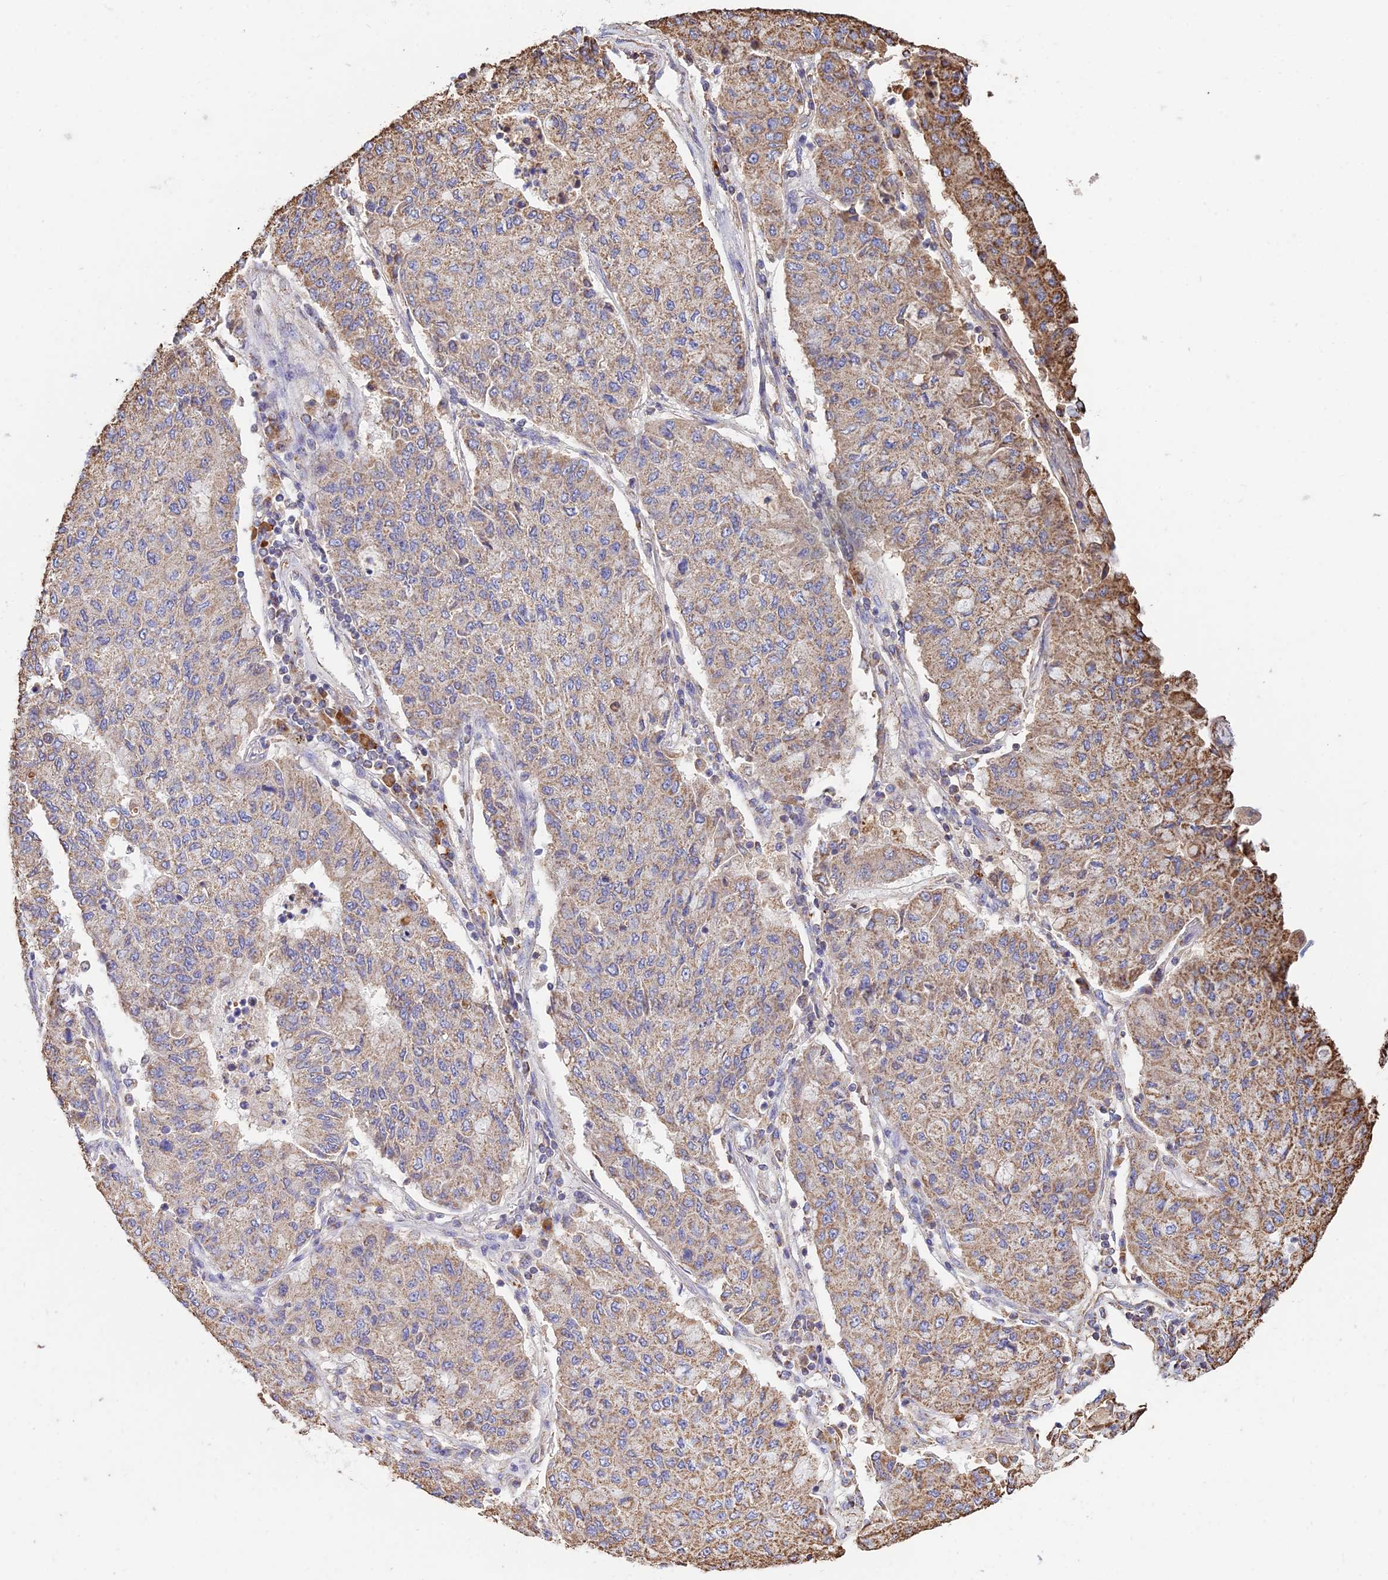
{"staining": {"intensity": "moderate", "quantity": ">75%", "location": "cytoplasmic/membranous"}, "tissue": "lung cancer", "cell_type": "Tumor cells", "image_type": "cancer", "snomed": [{"axis": "morphology", "description": "Squamous cell carcinoma, NOS"}, {"axis": "topography", "description": "Lung"}], "caption": "High-magnification brightfield microscopy of lung cancer stained with DAB (brown) and counterstained with hematoxylin (blue). tumor cells exhibit moderate cytoplasmic/membranous expression is seen in about>75% of cells.", "gene": "OR2W3", "patient": {"sex": "male", "age": 74}}